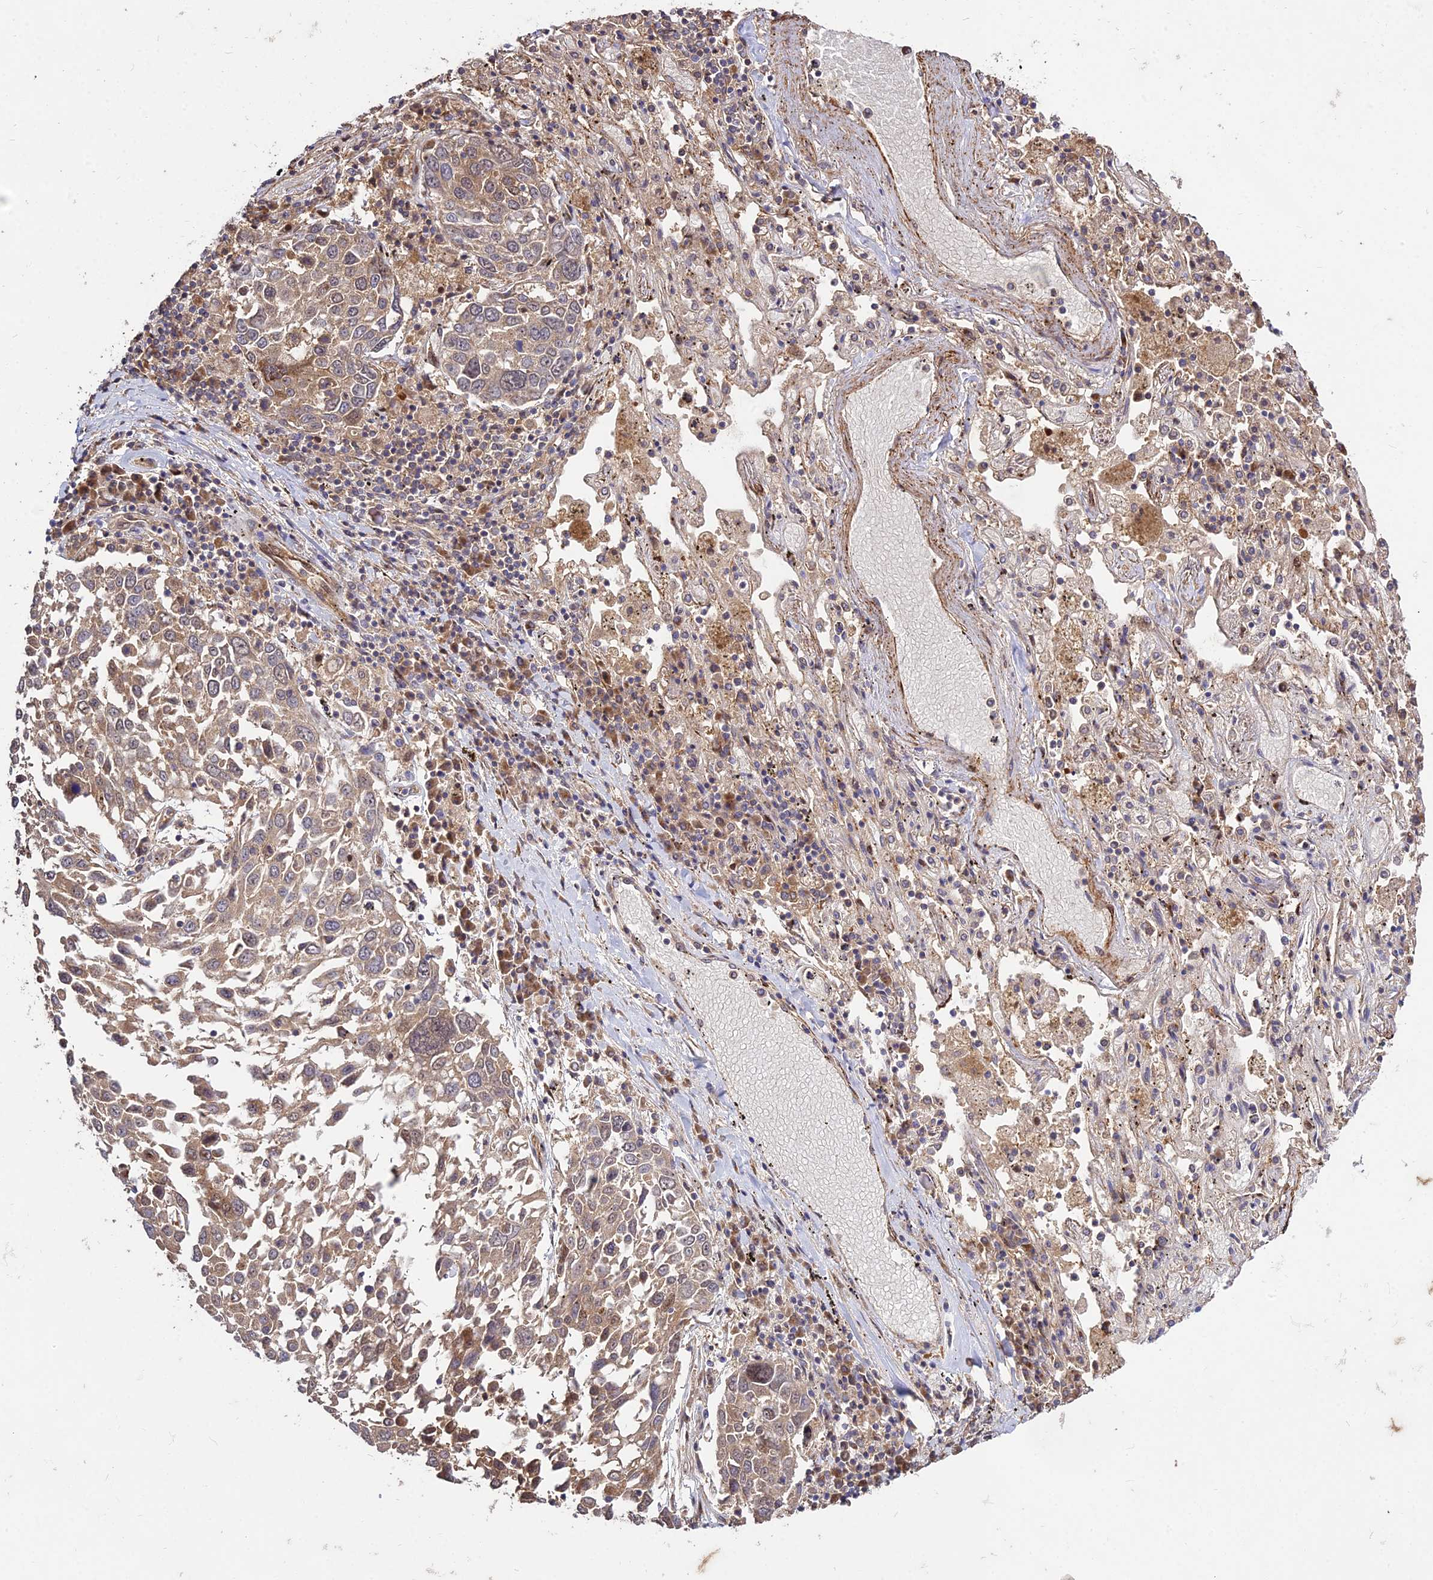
{"staining": {"intensity": "moderate", "quantity": "25%-75%", "location": "cytoplasmic/membranous"}, "tissue": "lung cancer", "cell_type": "Tumor cells", "image_type": "cancer", "snomed": [{"axis": "morphology", "description": "Squamous cell carcinoma, NOS"}, {"axis": "topography", "description": "Lung"}], "caption": "Lung cancer (squamous cell carcinoma) tissue displays moderate cytoplasmic/membranous expression in approximately 25%-75% of tumor cells Nuclei are stained in blue.", "gene": "GRTP1", "patient": {"sex": "male", "age": 65}}